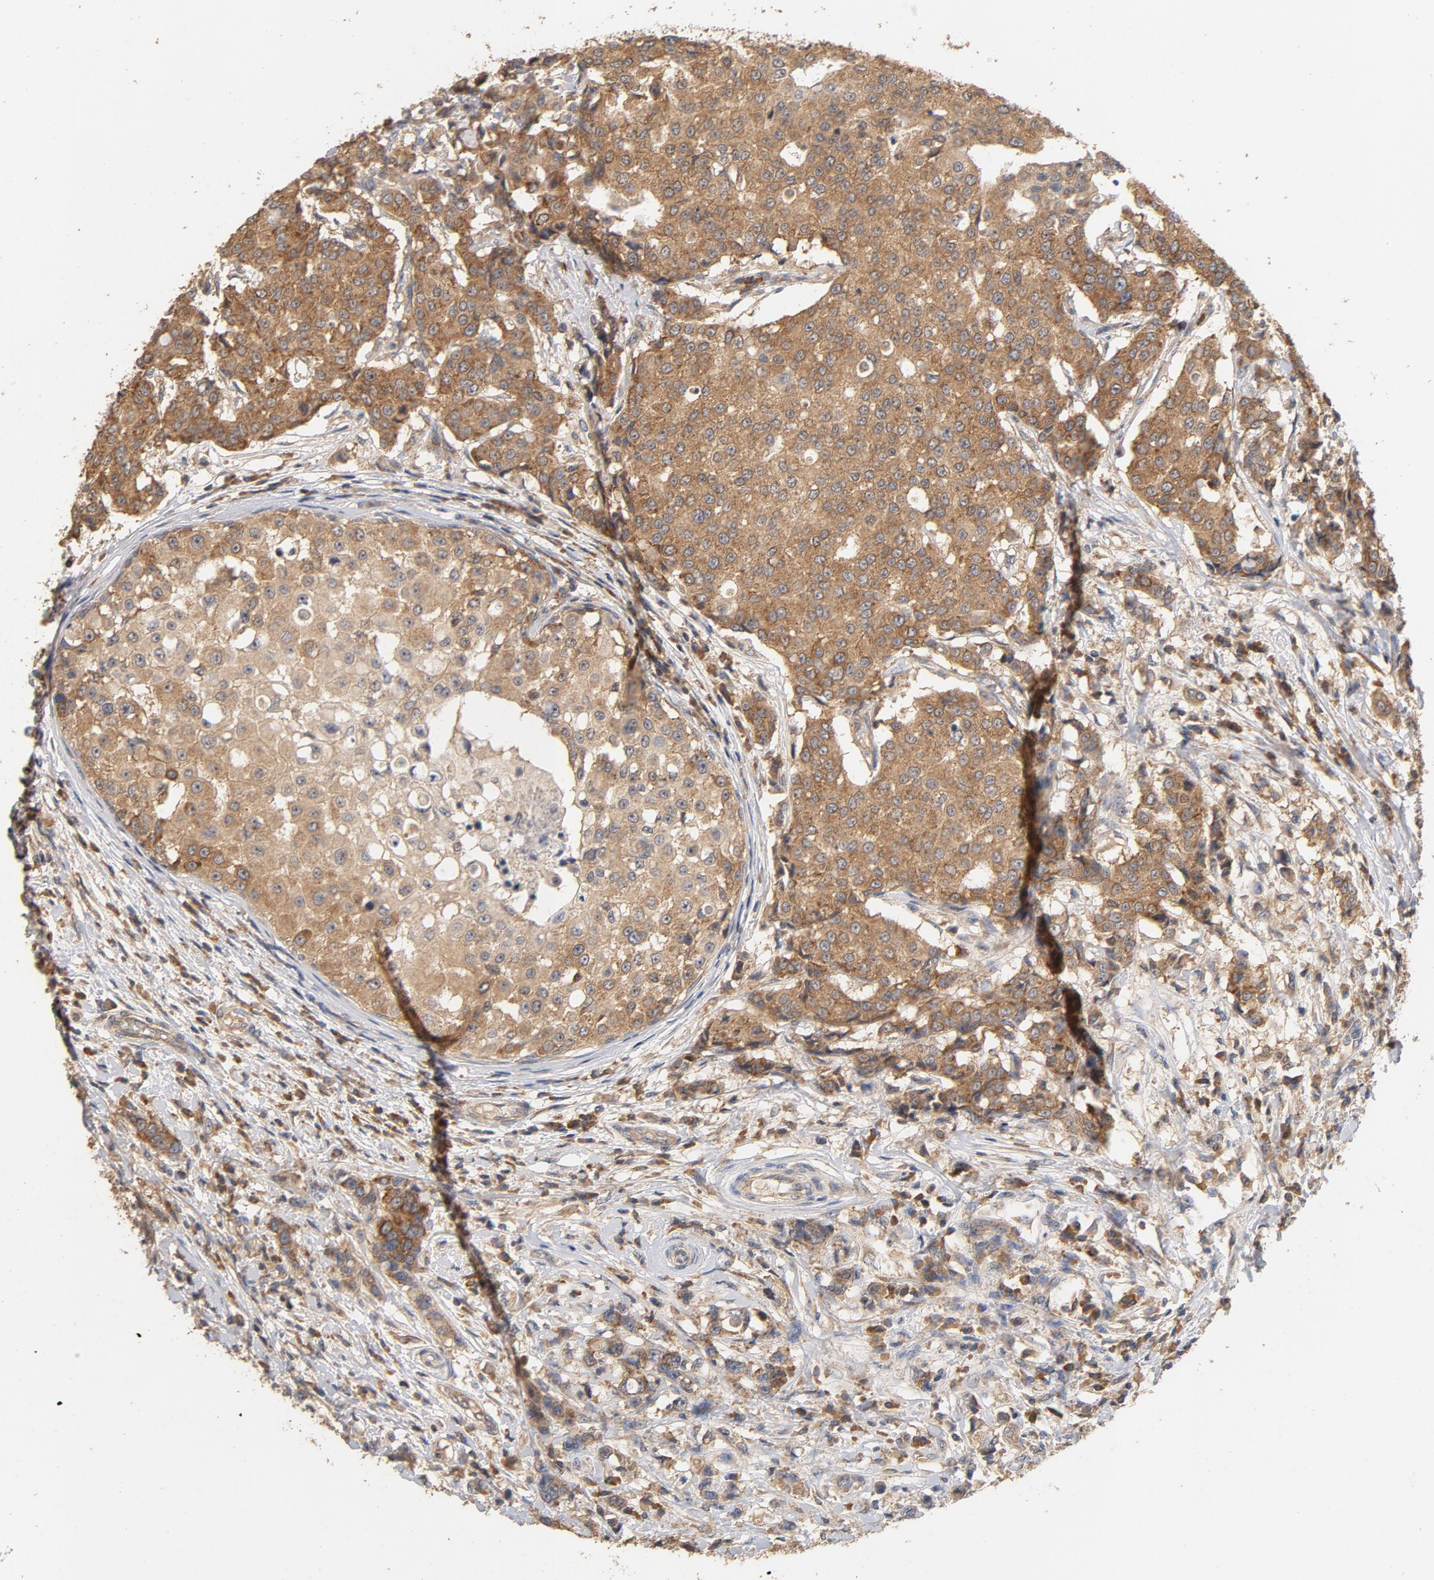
{"staining": {"intensity": "moderate", "quantity": ">75%", "location": "cytoplasmic/membranous"}, "tissue": "breast cancer", "cell_type": "Tumor cells", "image_type": "cancer", "snomed": [{"axis": "morphology", "description": "Duct carcinoma"}, {"axis": "topography", "description": "Breast"}], "caption": "High-magnification brightfield microscopy of breast cancer (invasive ductal carcinoma) stained with DAB (brown) and counterstained with hematoxylin (blue). tumor cells exhibit moderate cytoplasmic/membranous staining is present in approximately>75% of cells. Immunohistochemistry stains the protein of interest in brown and the nuclei are stained blue.", "gene": "DDX6", "patient": {"sex": "female", "age": 27}}